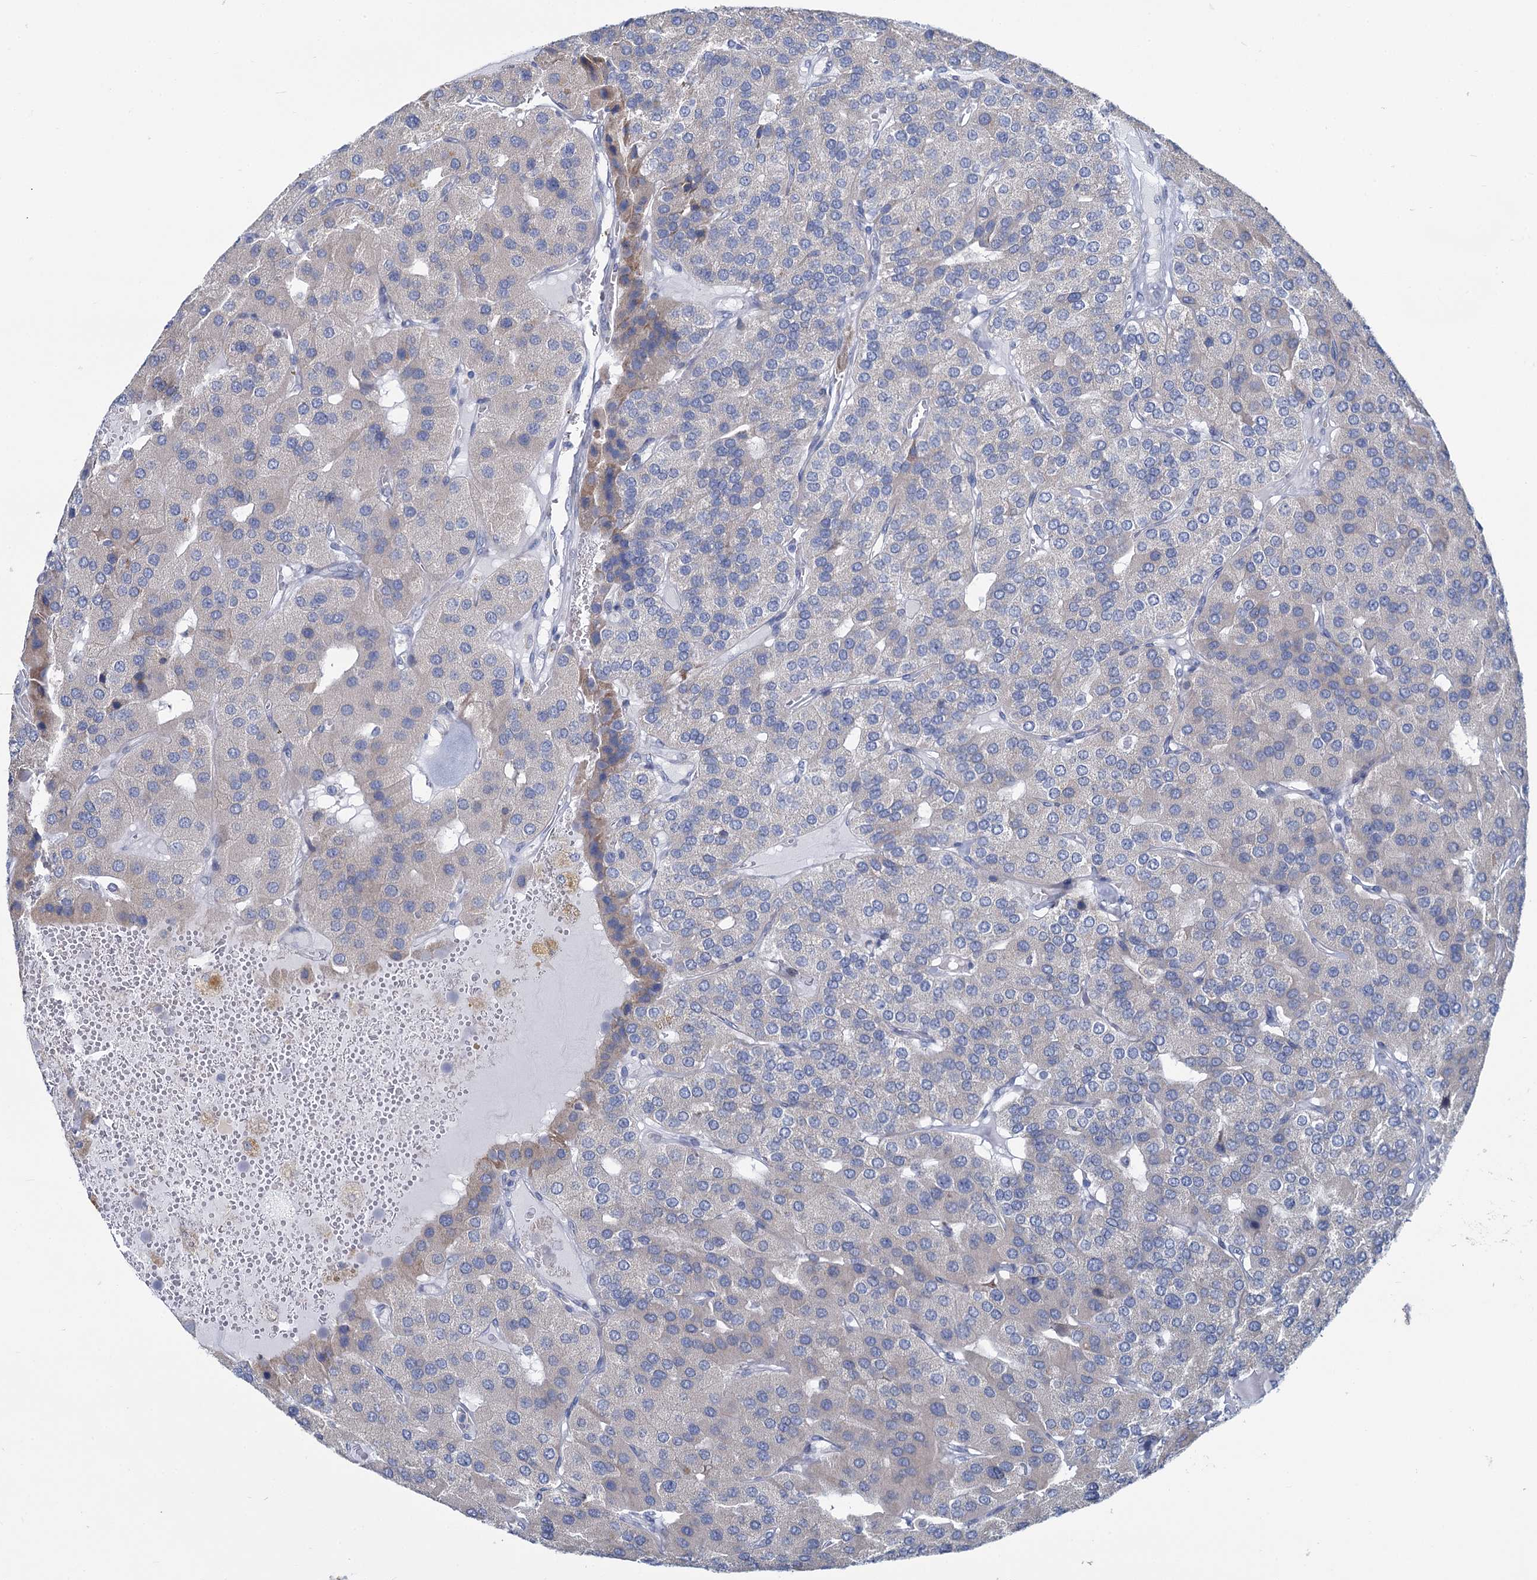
{"staining": {"intensity": "negative", "quantity": "none", "location": "none"}, "tissue": "parathyroid gland", "cell_type": "Glandular cells", "image_type": "normal", "snomed": [{"axis": "morphology", "description": "Normal tissue, NOS"}, {"axis": "morphology", "description": "Adenoma, NOS"}, {"axis": "topography", "description": "Parathyroid gland"}], "caption": "A micrograph of parathyroid gland stained for a protein exhibits no brown staining in glandular cells. The staining was performed using DAB to visualize the protein expression in brown, while the nuclei were stained in blue with hematoxylin (Magnification: 20x).", "gene": "PRSS35", "patient": {"sex": "female", "age": 86}}